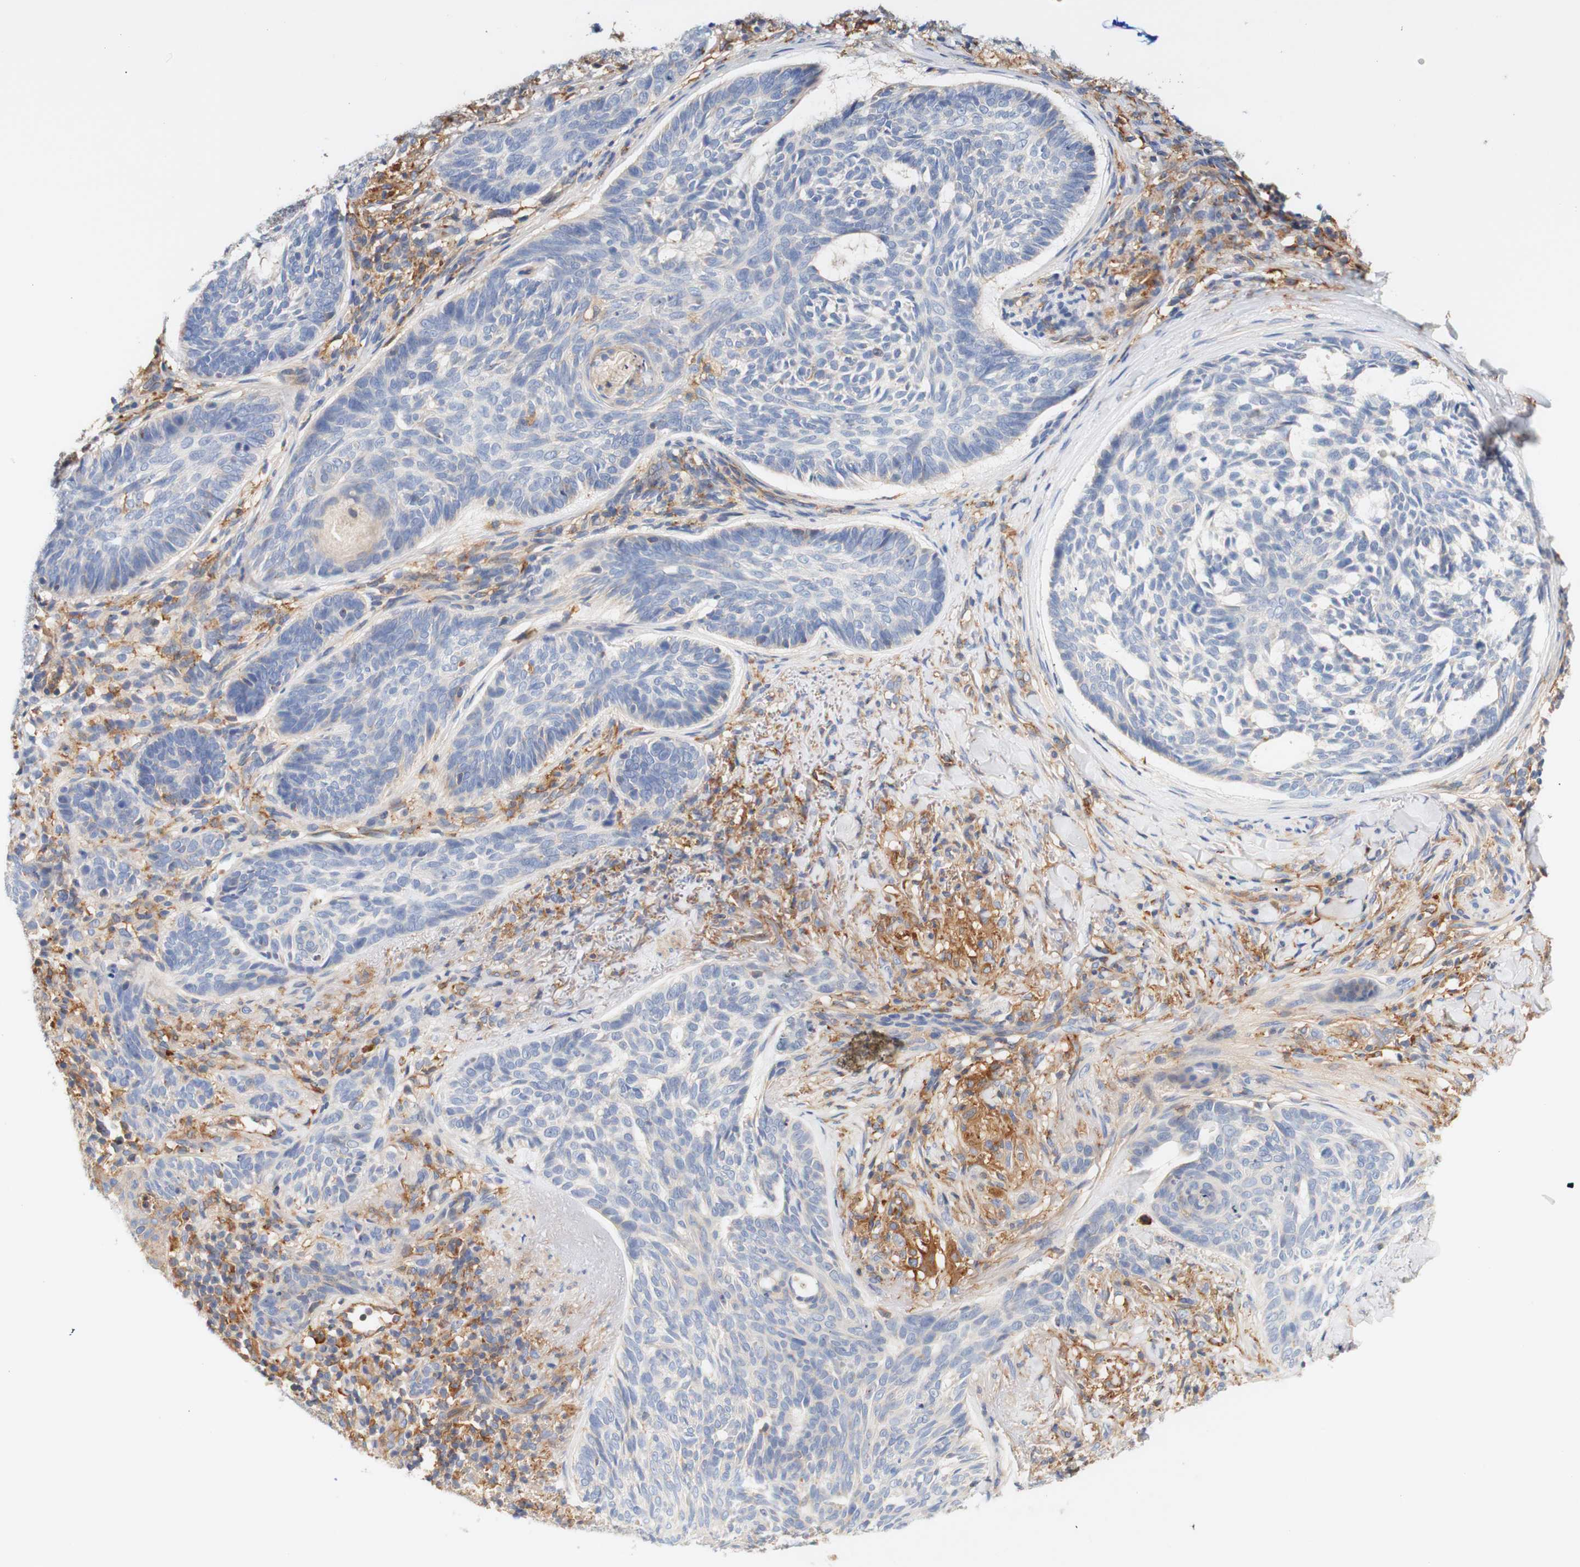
{"staining": {"intensity": "negative", "quantity": "none", "location": "none"}, "tissue": "skin cancer", "cell_type": "Tumor cells", "image_type": "cancer", "snomed": [{"axis": "morphology", "description": "Basal cell carcinoma"}, {"axis": "topography", "description": "Skin"}], "caption": "Human skin cancer stained for a protein using IHC displays no positivity in tumor cells.", "gene": "PCDH7", "patient": {"sex": "male", "age": 43}}